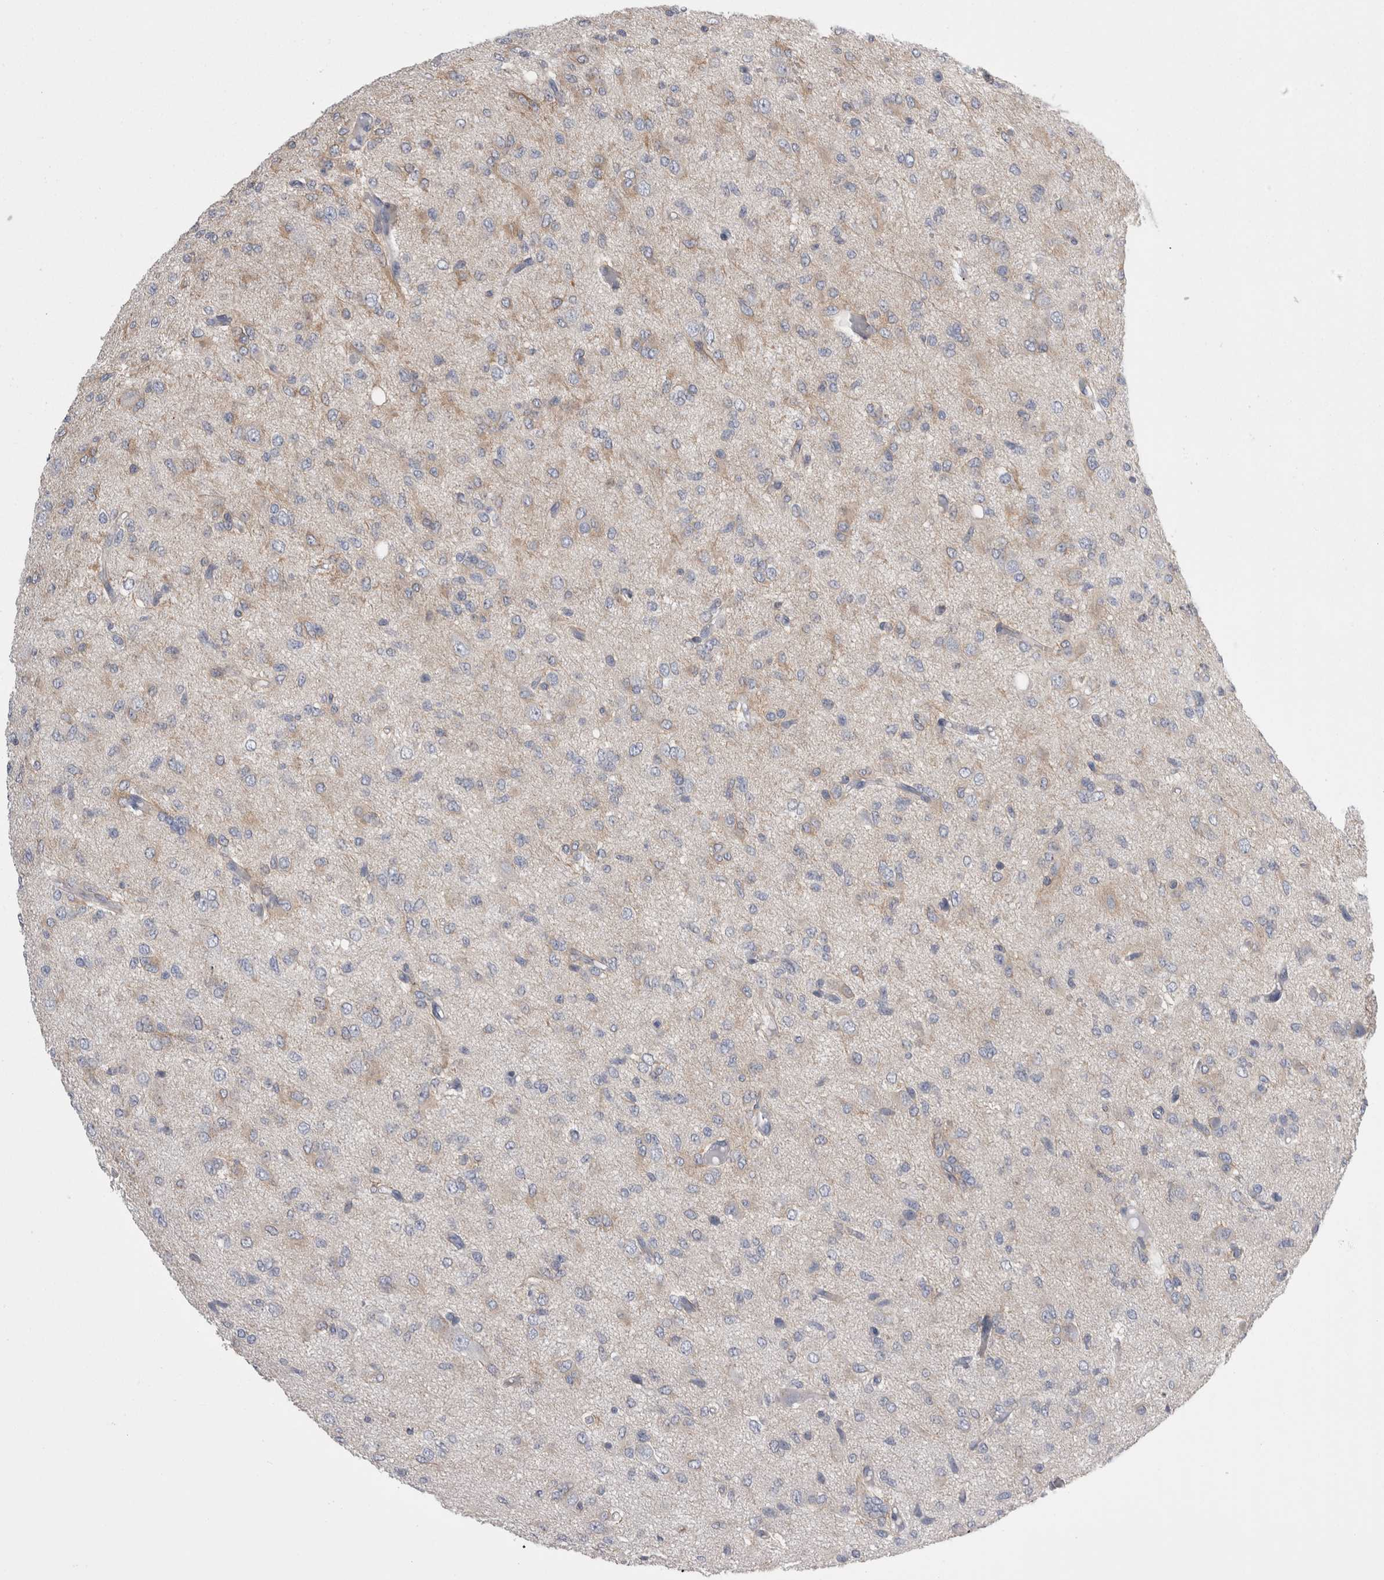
{"staining": {"intensity": "weak", "quantity": "<25%", "location": "cytoplasmic/membranous"}, "tissue": "glioma", "cell_type": "Tumor cells", "image_type": "cancer", "snomed": [{"axis": "morphology", "description": "Glioma, malignant, High grade"}, {"axis": "topography", "description": "Brain"}], "caption": "Immunohistochemistry (IHC) micrograph of human glioma stained for a protein (brown), which displays no staining in tumor cells.", "gene": "DCTN6", "patient": {"sex": "female", "age": 59}}